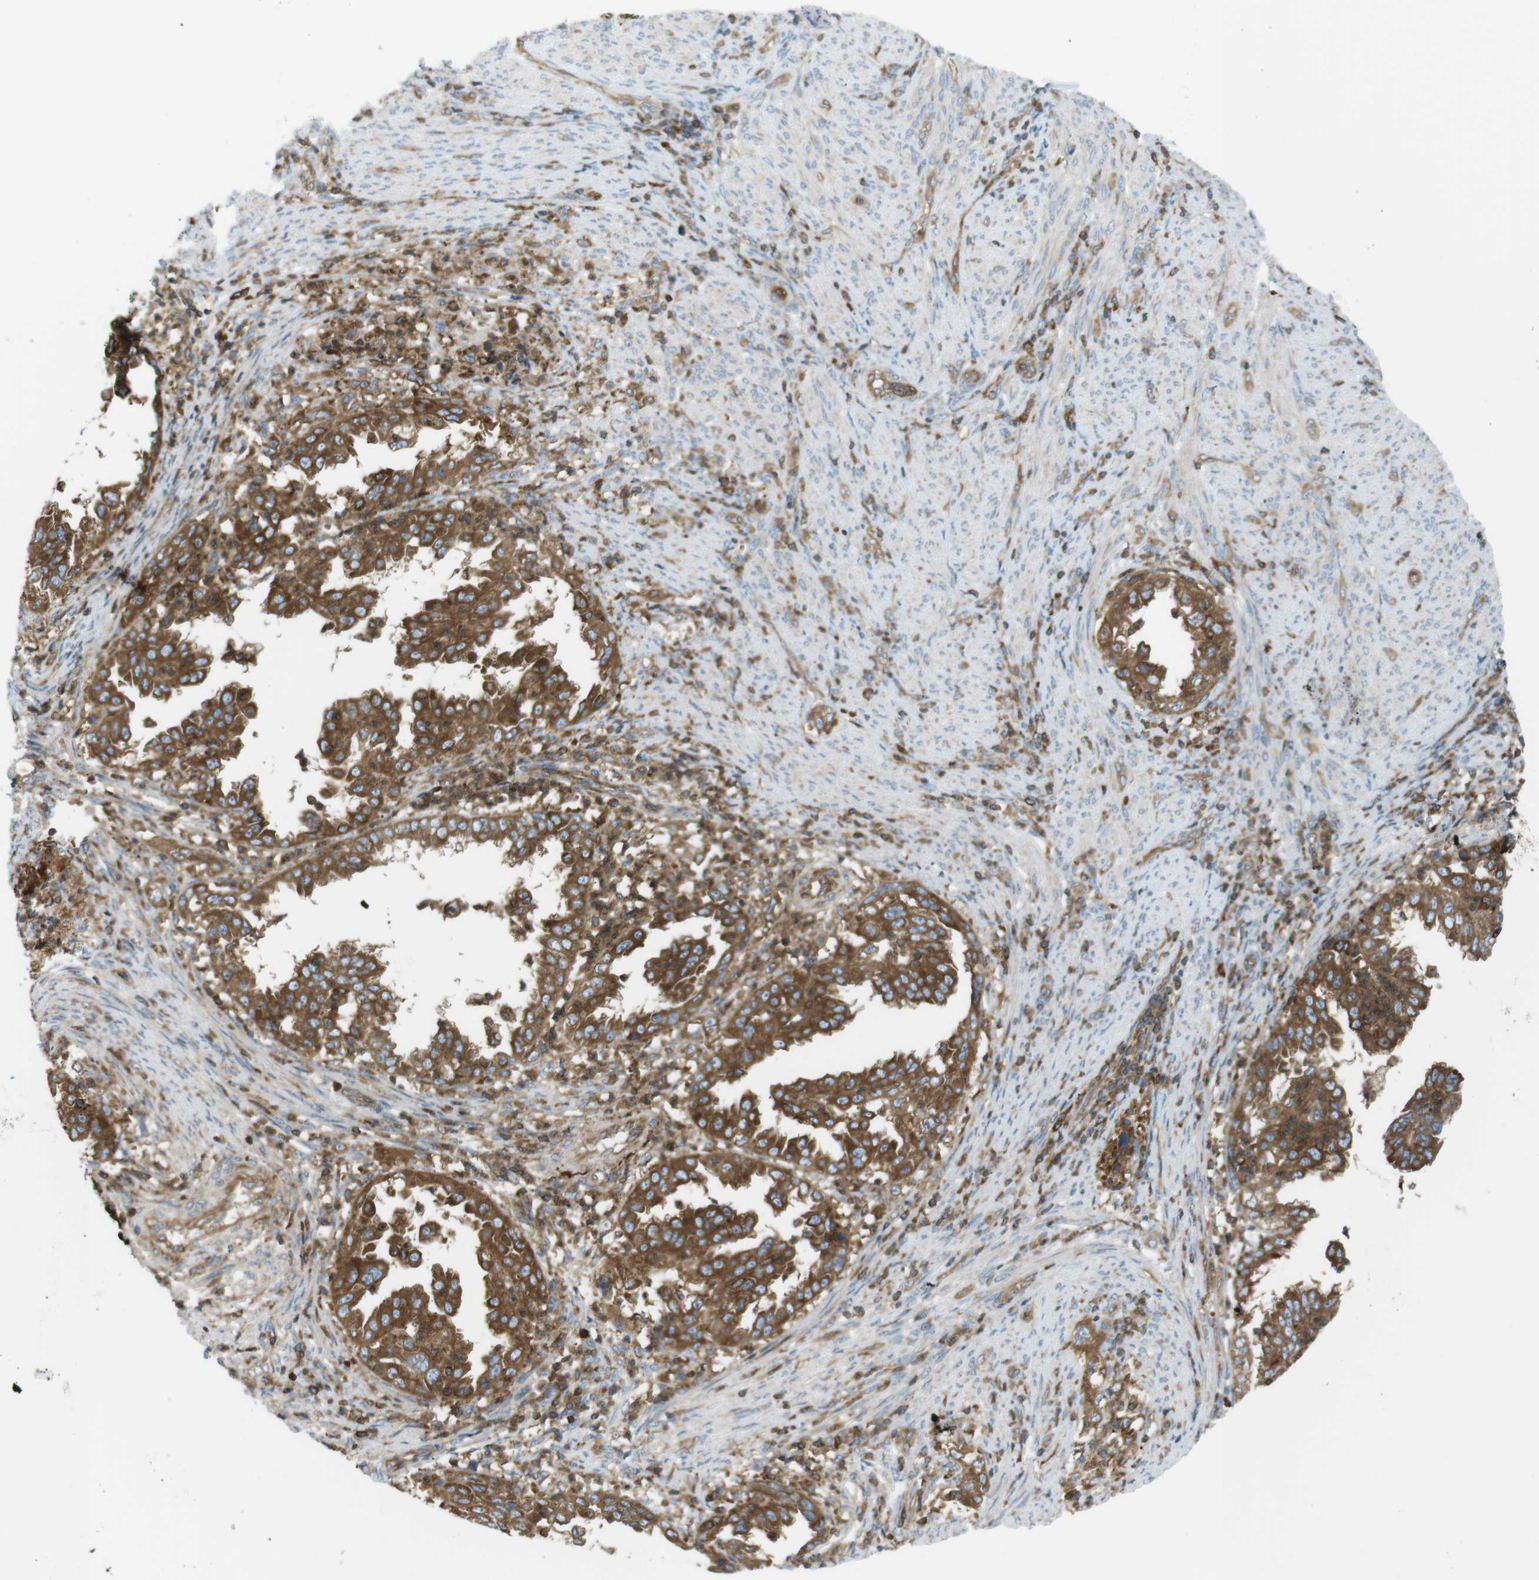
{"staining": {"intensity": "strong", "quantity": ">75%", "location": "cytoplasmic/membranous"}, "tissue": "endometrial cancer", "cell_type": "Tumor cells", "image_type": "cancer", "snomed": [{"axis": "morphology", "description": "Adenocarcinoma, NOS"}, {"axis": "topography", "description": "Endometrium"}], "caption": "A histopathology image showing strong cytoplasmic/membranous staining in about >75% of tumor cells in endometrial cancer, as visualized by brown immunohistochemical staining.", "gene": "FLII", "patient": {"sex": "female", "age": 85}}